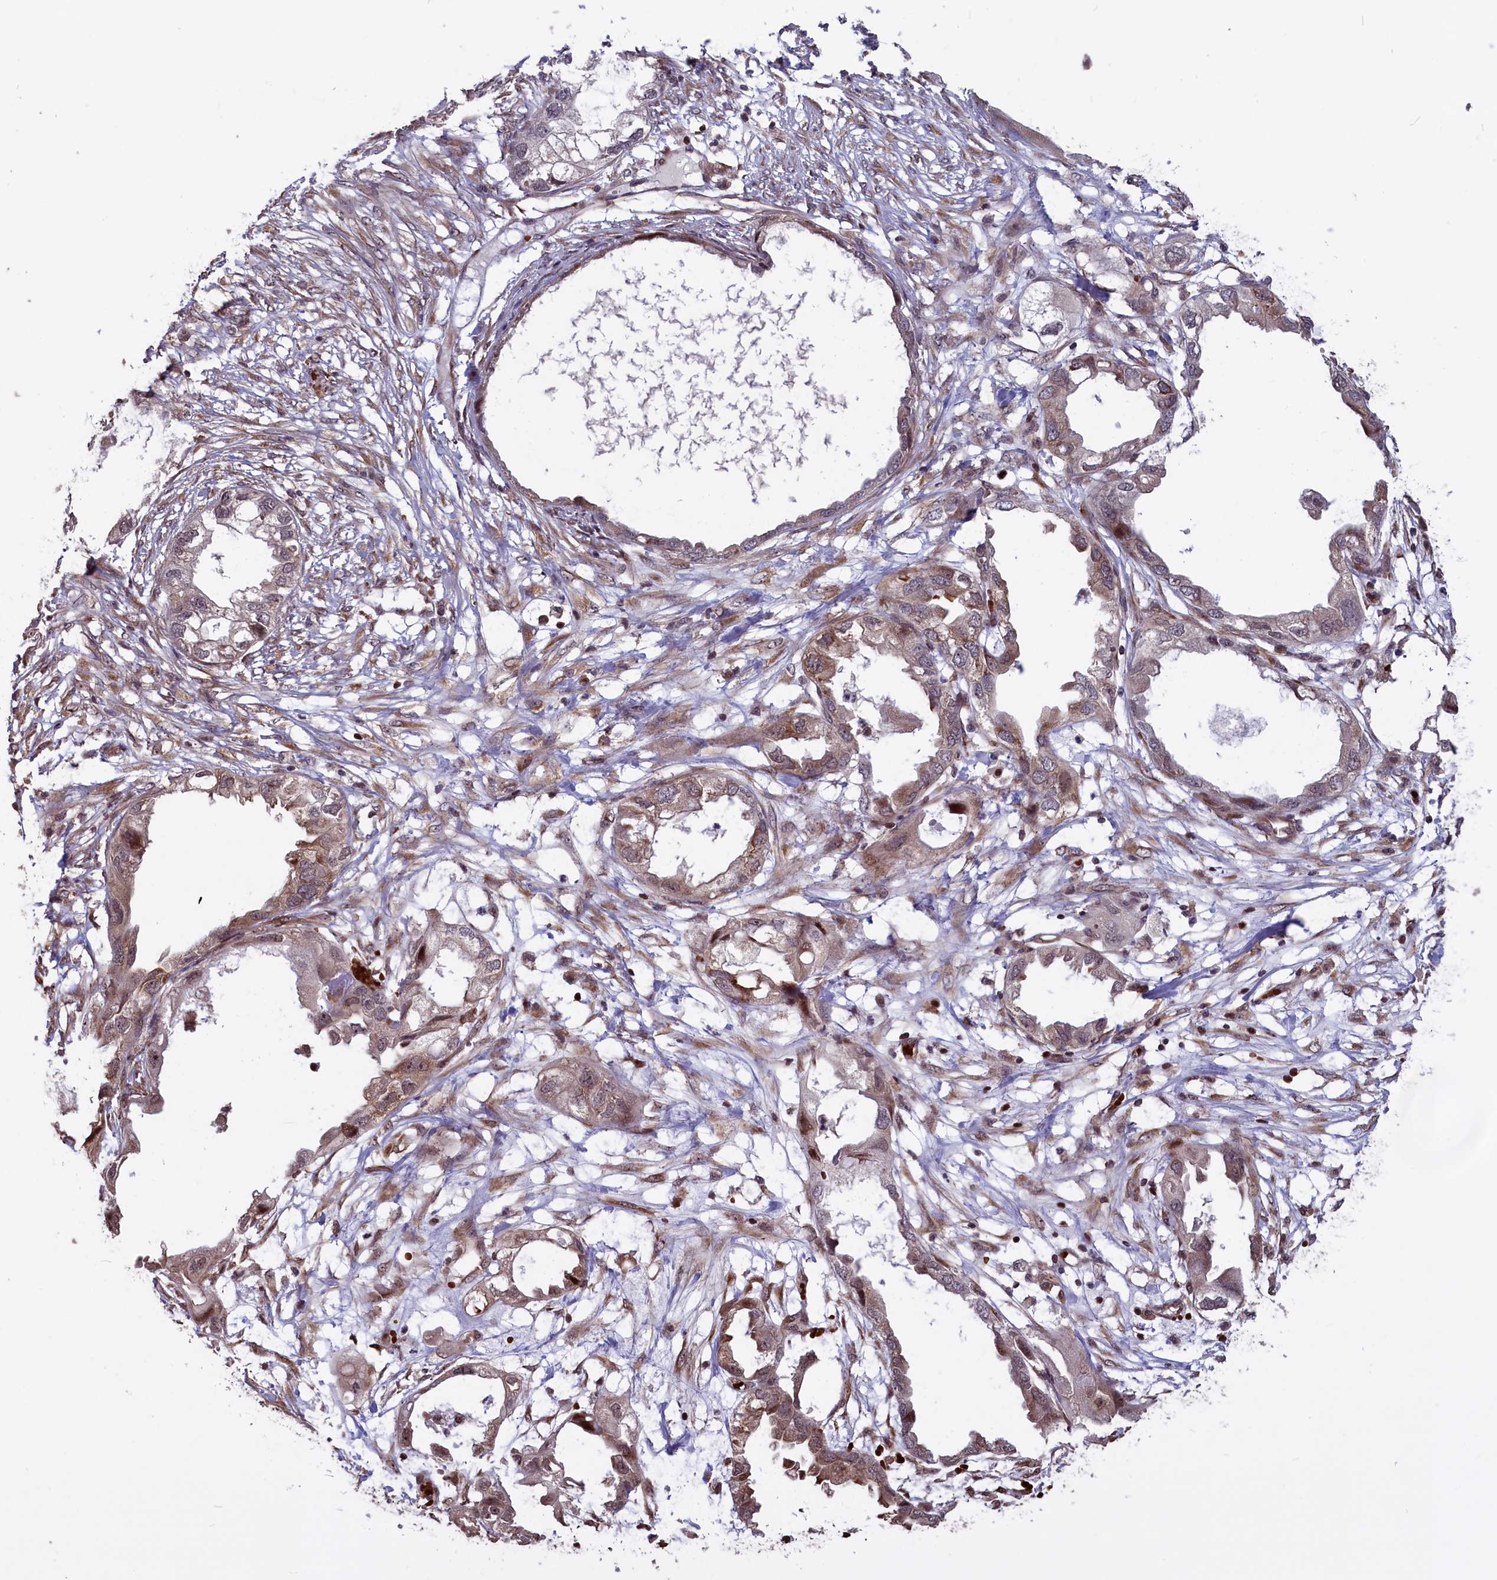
{"staining": {"intensity": "moderate", "quantity": ">75%", "location": "cytoplasmic/membranous,nuclear"}, "tissue": "endometrial cancer", "cell_type": "Tumor cells", "image_type": "cancer", "snomed": [{"axis": "morphology", "description": "Adenocarcinoma, NOS"}, {"axis": "morphology", "description": "Adenocarcinoma, metastatic, NOS"}, {"axis": "topography", "description": "Adipose tissue"}, {"axis": "topography", "description": "Endometrium"}], "caption": "An image showing moderate cytoplasmic/membranous and nuclear expression in approximately >75% of tumor cells in endometrial adenocarcinoma, as visualized by brown immunohistochemical staining.", "gene": "SHFL", "patient": {"sex": "female", "age": 67}}